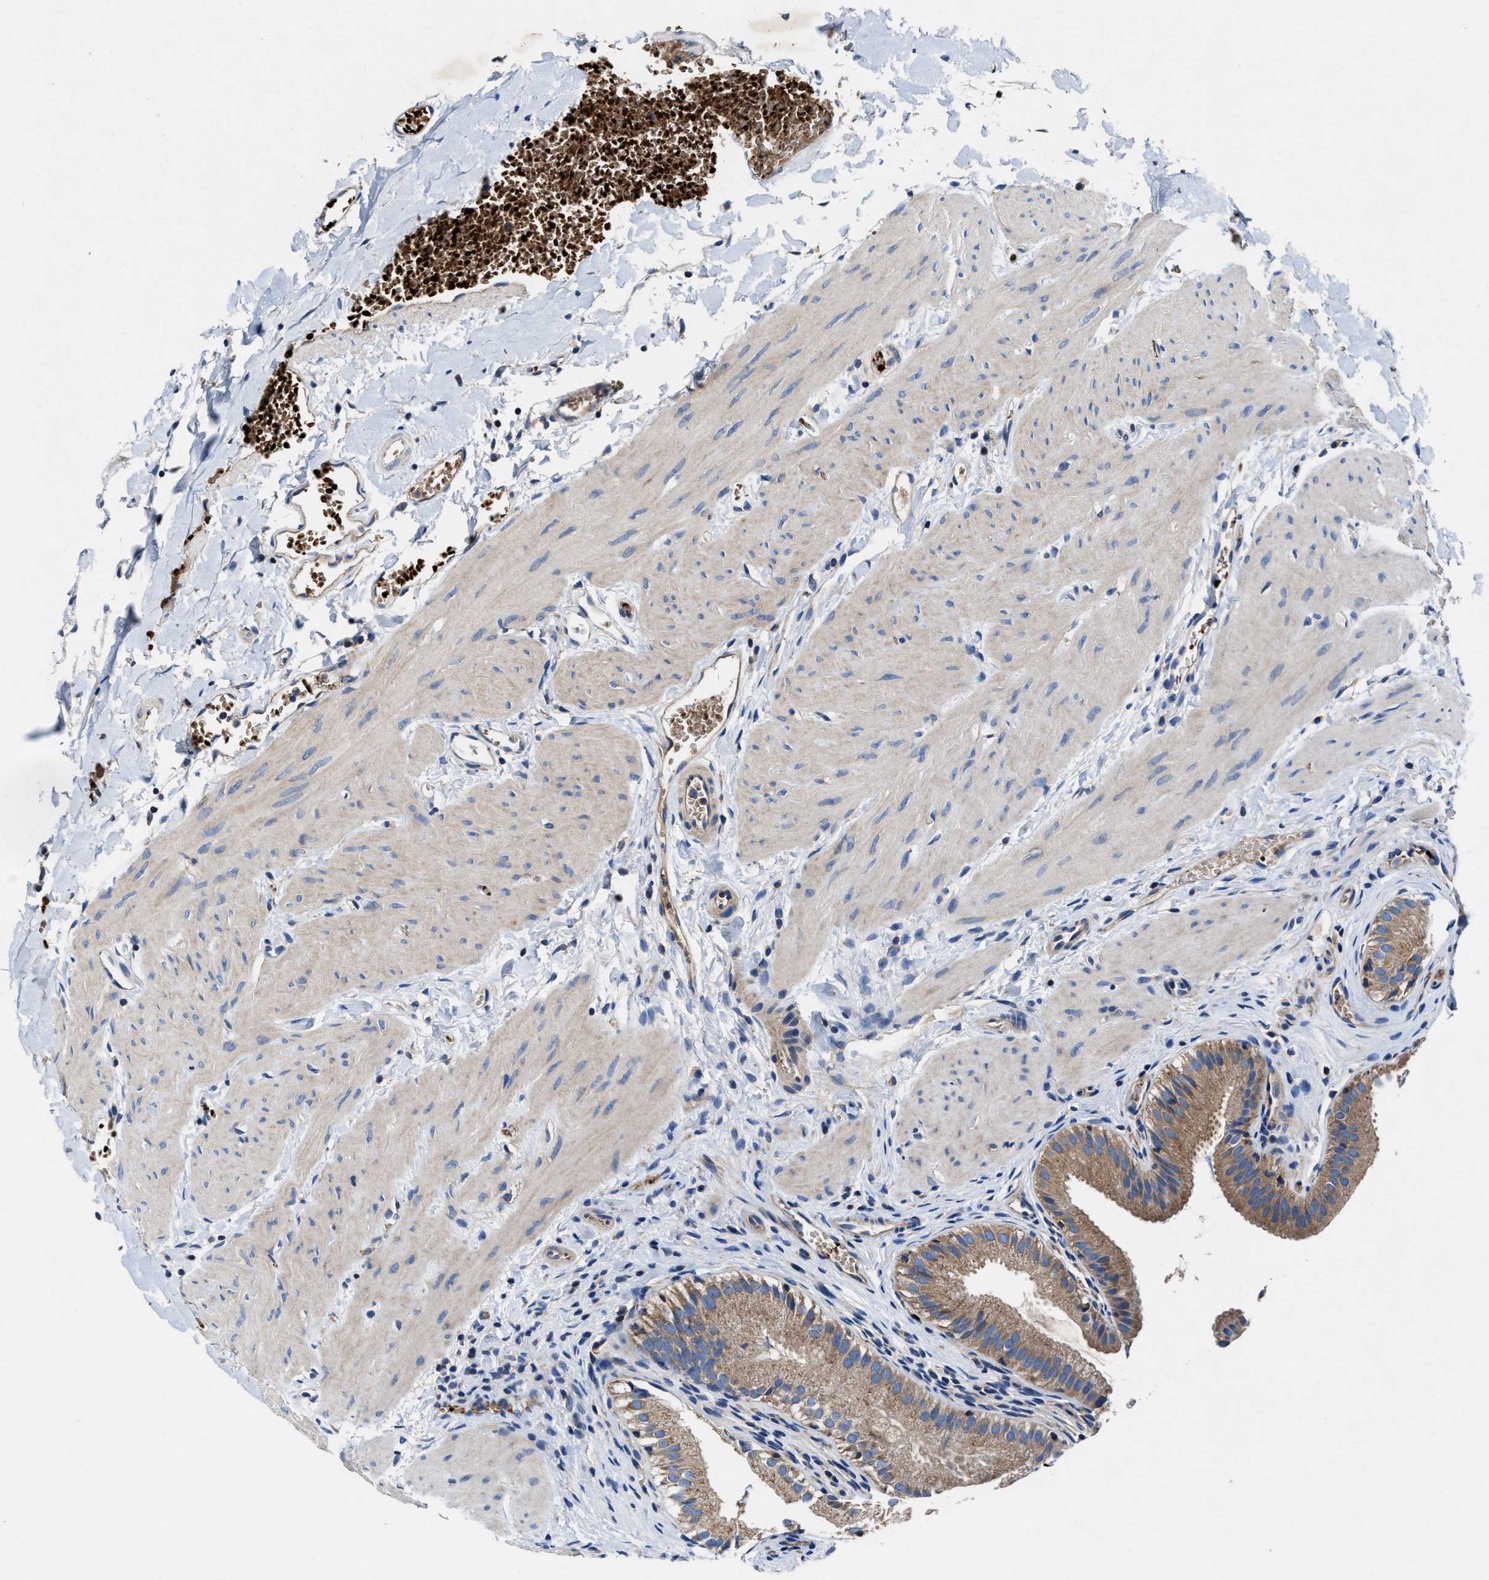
{"staining": {"intensity": "moderate", "quantity": ">75%", "location": "cytoplasmic/membranous"}, "tissue": "gallbladder", "cell_type": "Glandular cells", "image_type": "normal", "snomed": [{"axis": "morphology", "description": "Normal tissue, NOS"}, {"axis": "topography", "description": "Gallbladder"}], "caption": "Immunohistochemistry (DAB) staining of benign gallbladder reveals moderate cytoplasmic/membranous protein positivity in about >75% of glandular cells.", "gene": "PHLPP1", "patient": {"sex": "female", "age": 26}}